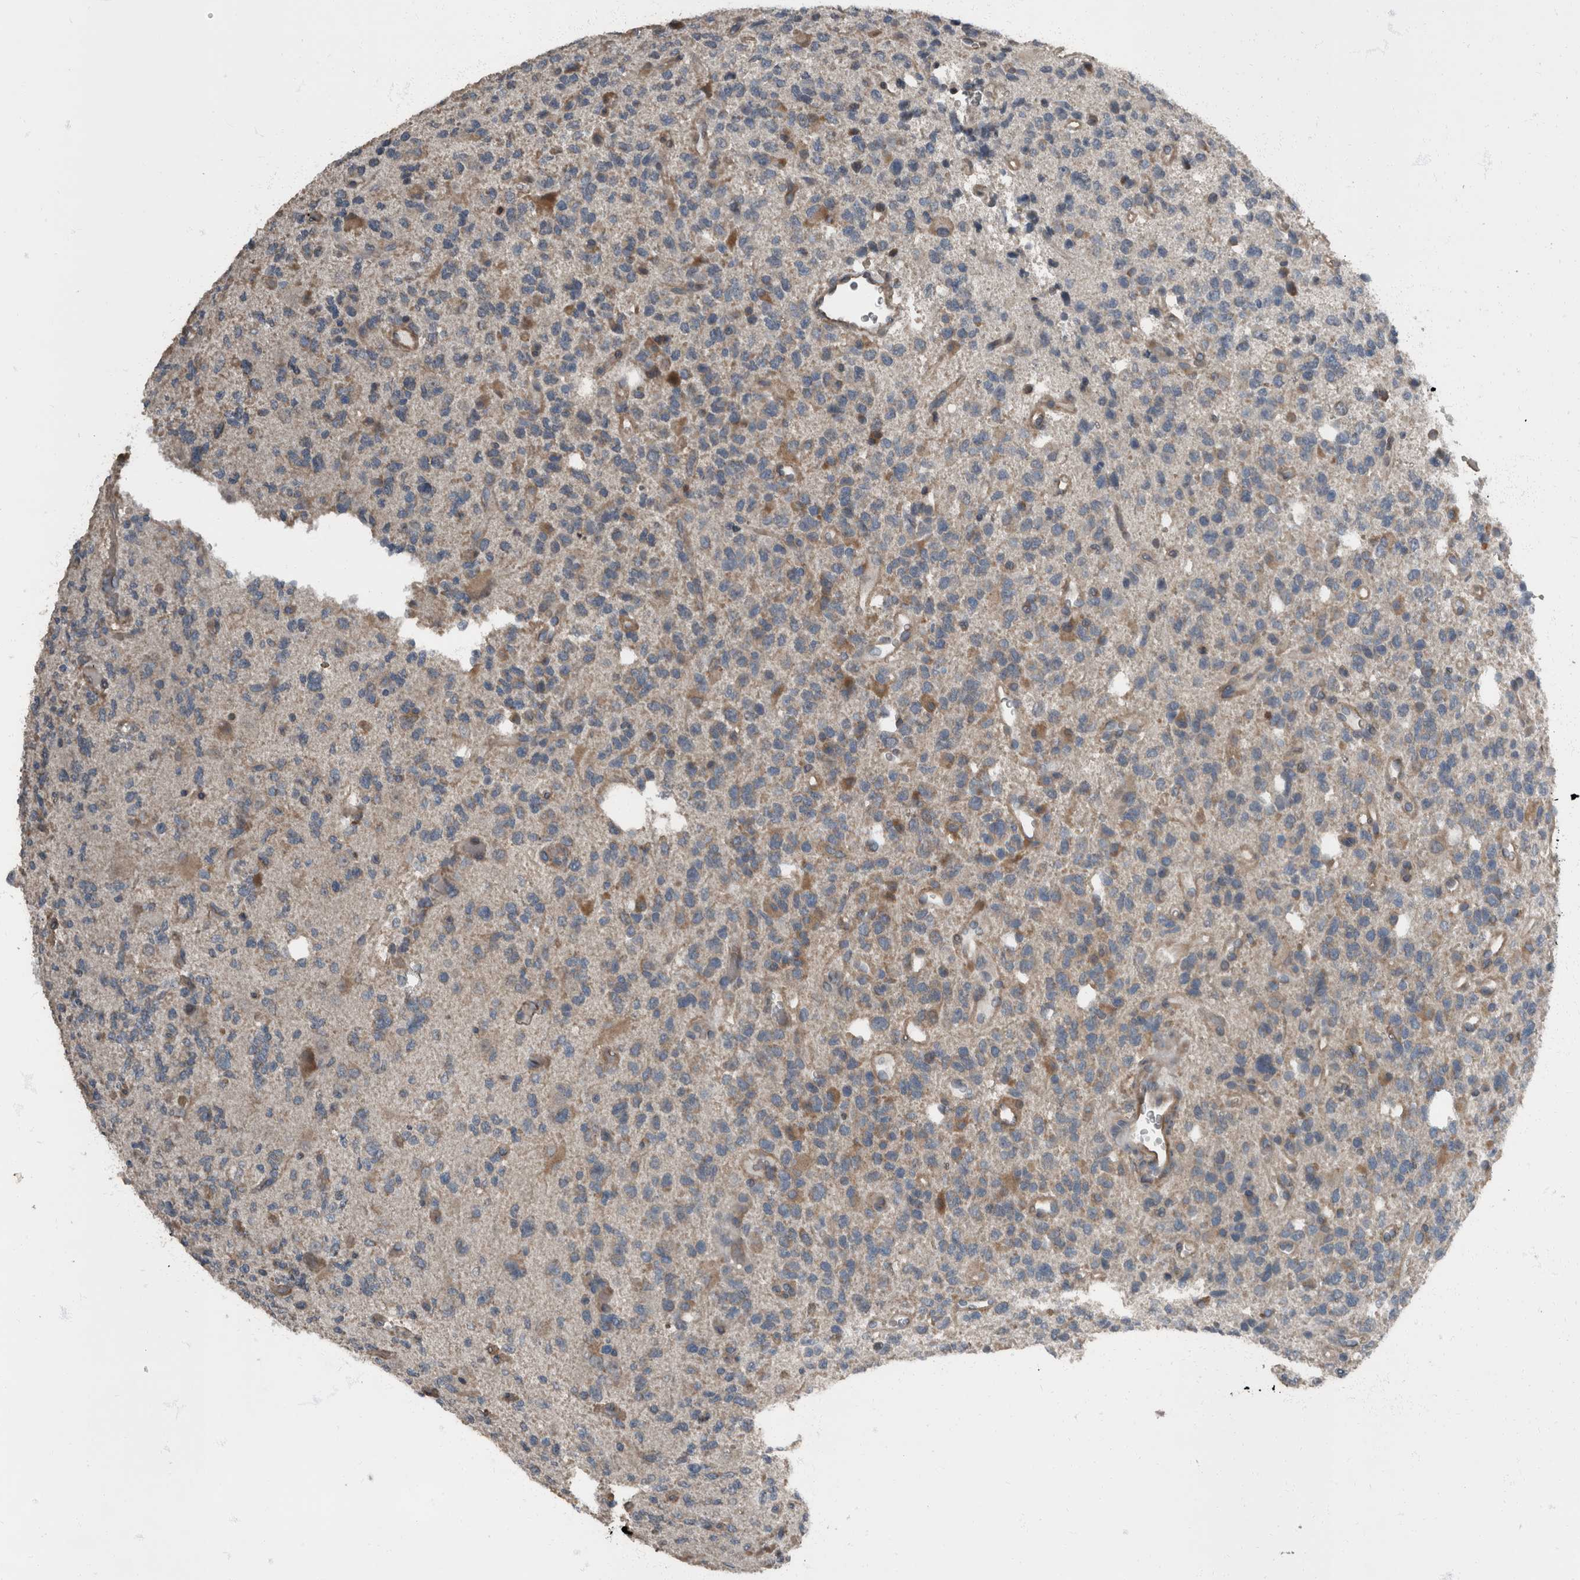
{"staining": {"intensity": "moderate", "quantity": "25%-75%", "location": "cytoplasmic/membranous"}, "tissue": "glioma", "cell_type": "Tumor cells", "image_type": "cancer", "snomed": [{"axis": "morphology", "description": "Glioma, malignant, High grade"}, {"axis": "topography", "description": "Brain"}], "caption": "A brown stain highlights moderate cytoplasmic/membranous staining of a protein in human malignant high-grade glioma tumor cells. (DAB = brown stain, brightfield microscopy at high magnification).", "gene": "RABGGTB", "patient": {"sex": "female", "age": 62}}